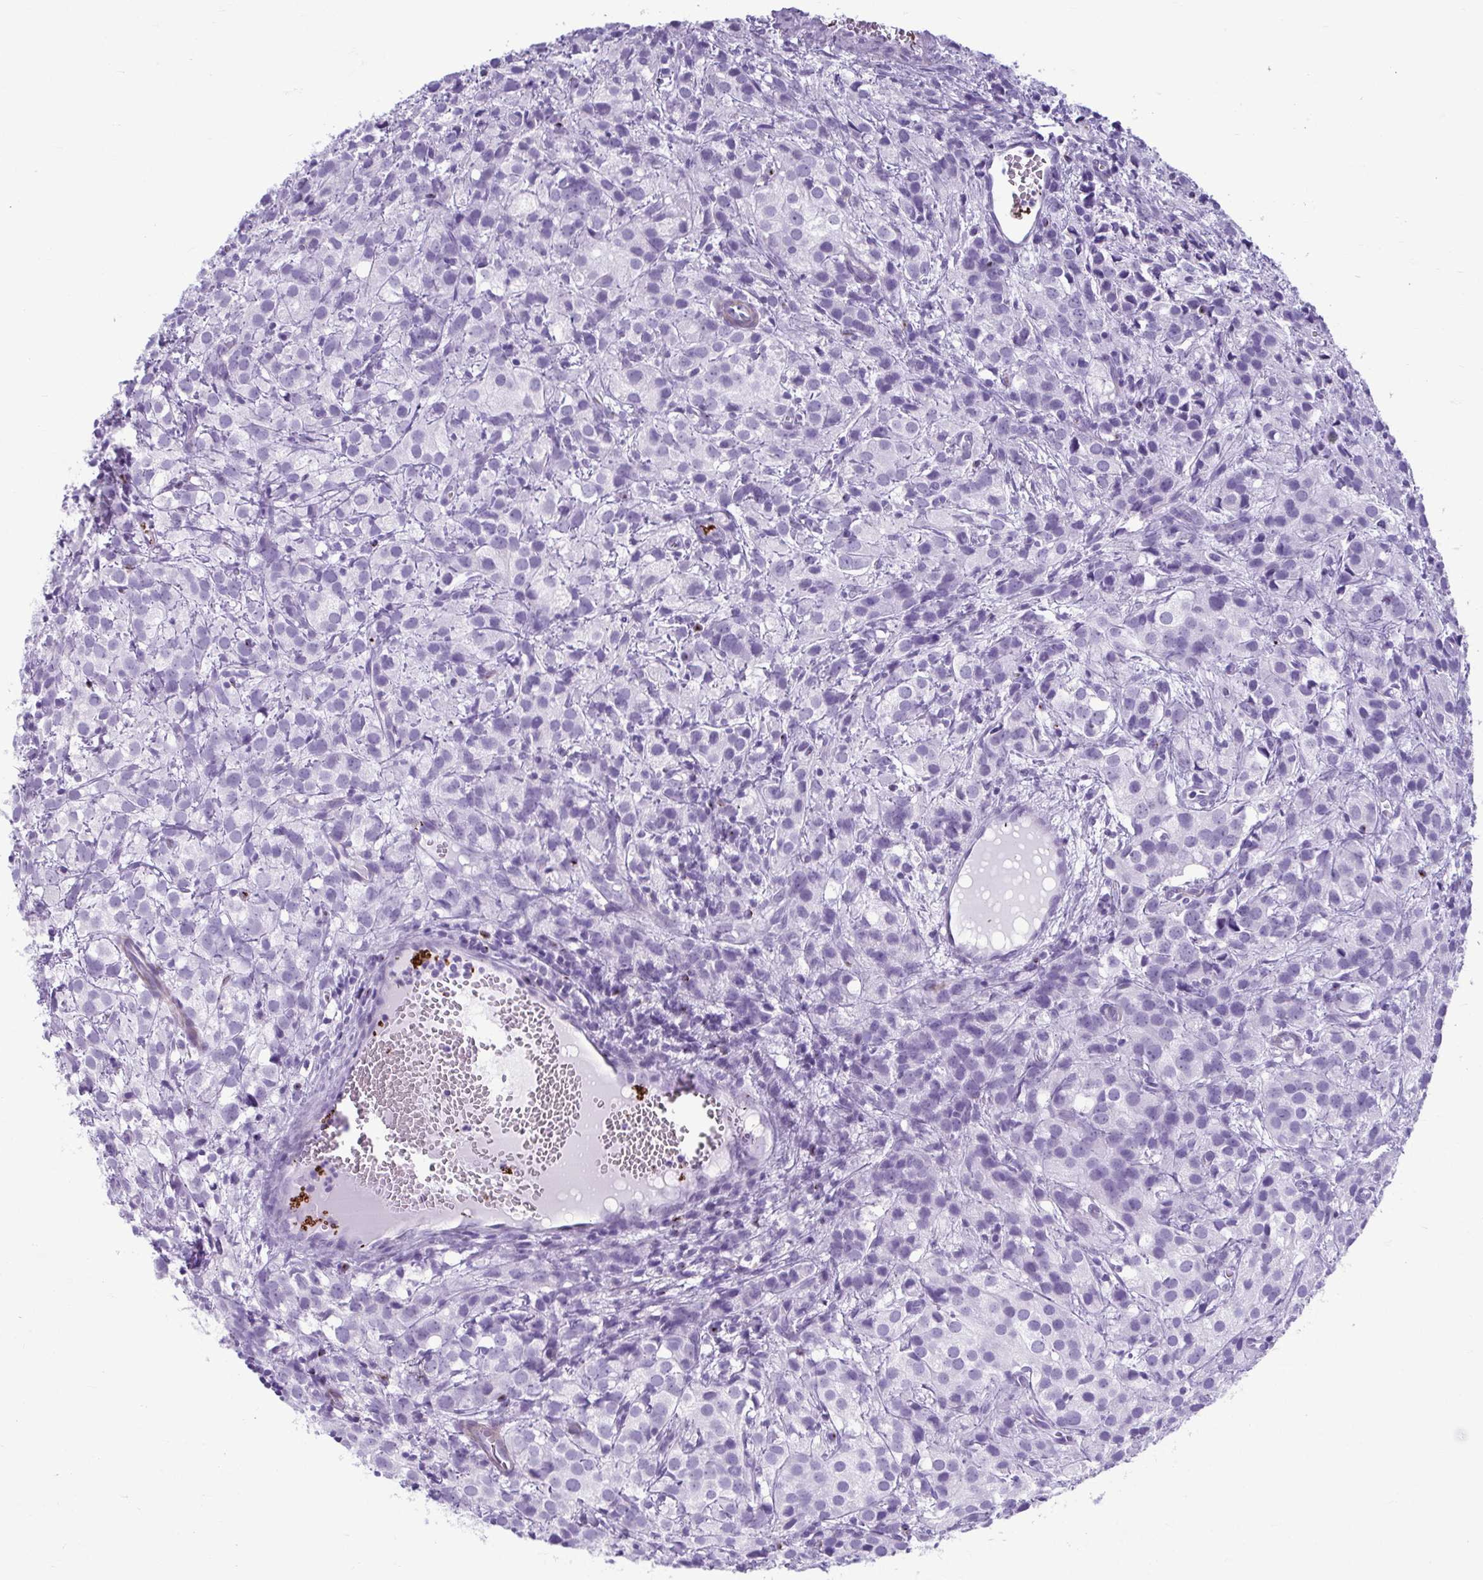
{"staining": {"intensity": "negative", "quantity": "none", "location": "none"}, "tissue": "prostate cancer", "cell_type": "Tumor cells", "image_type": "cancer", "snomed": [{"axis": "morphology", "description": "Adenocarcinoma, High grade"}, {"axis": "topography", "description": "Prostate"}], "caption": "This is an immunohistochemistry (IHC) micrograph of human prostate cancer (adenocarcinoma (high-grade)). There is no expression in tumor cells.", "gene": "TCEAL3", "patient": {"sex": "male", "age": 86}}